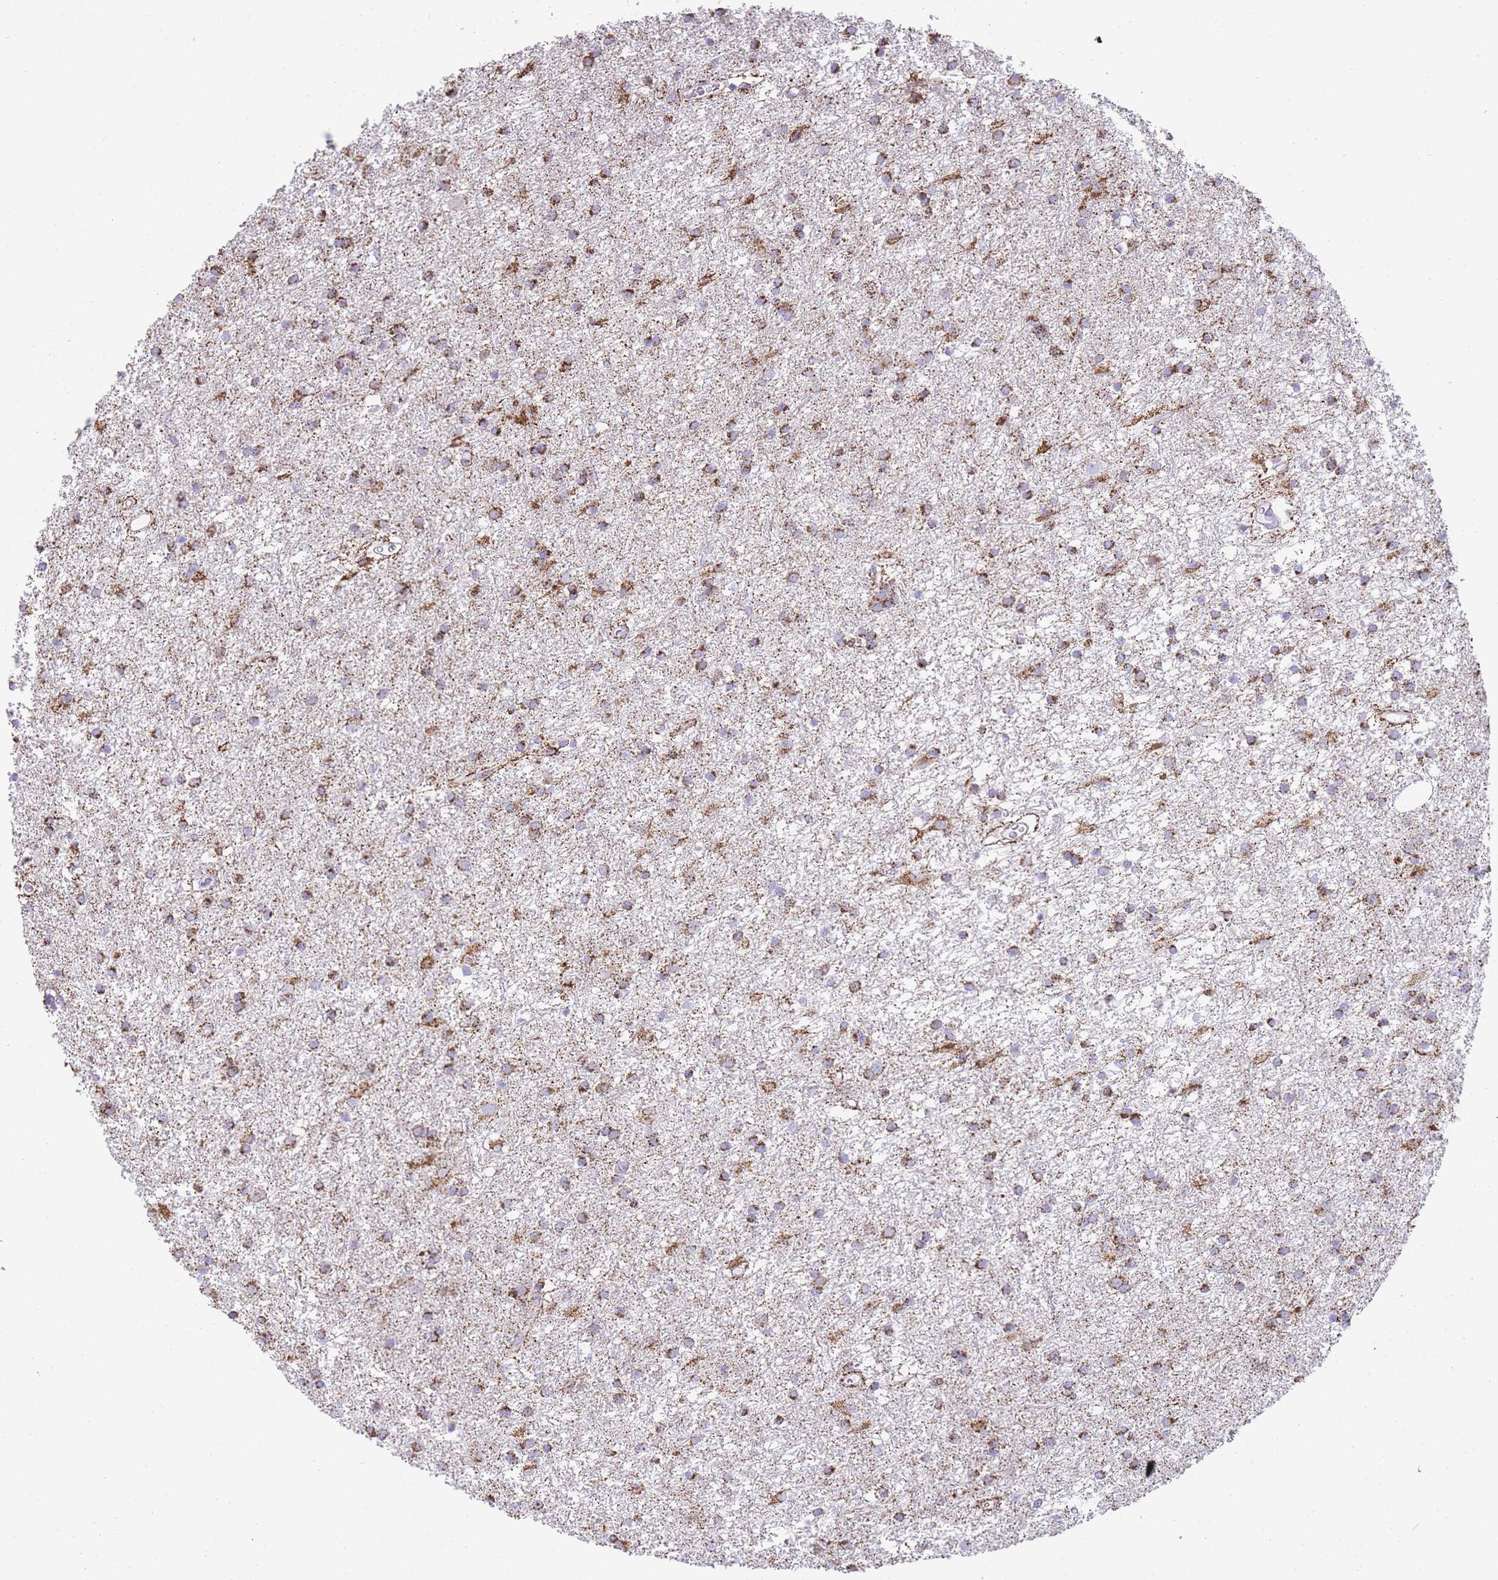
{"staining": {"intensity": "strong", "quantity": ">75%", "location": "cytoplasmic/membranous"}, "tissue": "glioma", "cell_type": "Tumor cells", "image_type": "cancer", "snomed": [{"axis": "morphology", "description": "Glioma, malignant, High grade"}, {"axis": "topography", "description": "Brain"}], "caption": "This is an image of immunohistochemistry (IHC) staining of malignant glioma (high-grade), which shows strong staining in the cytoplasmic/membranous of tumor cells.", "gene": "ACSM4", "patient": {"sex": "female", "age": 50}}